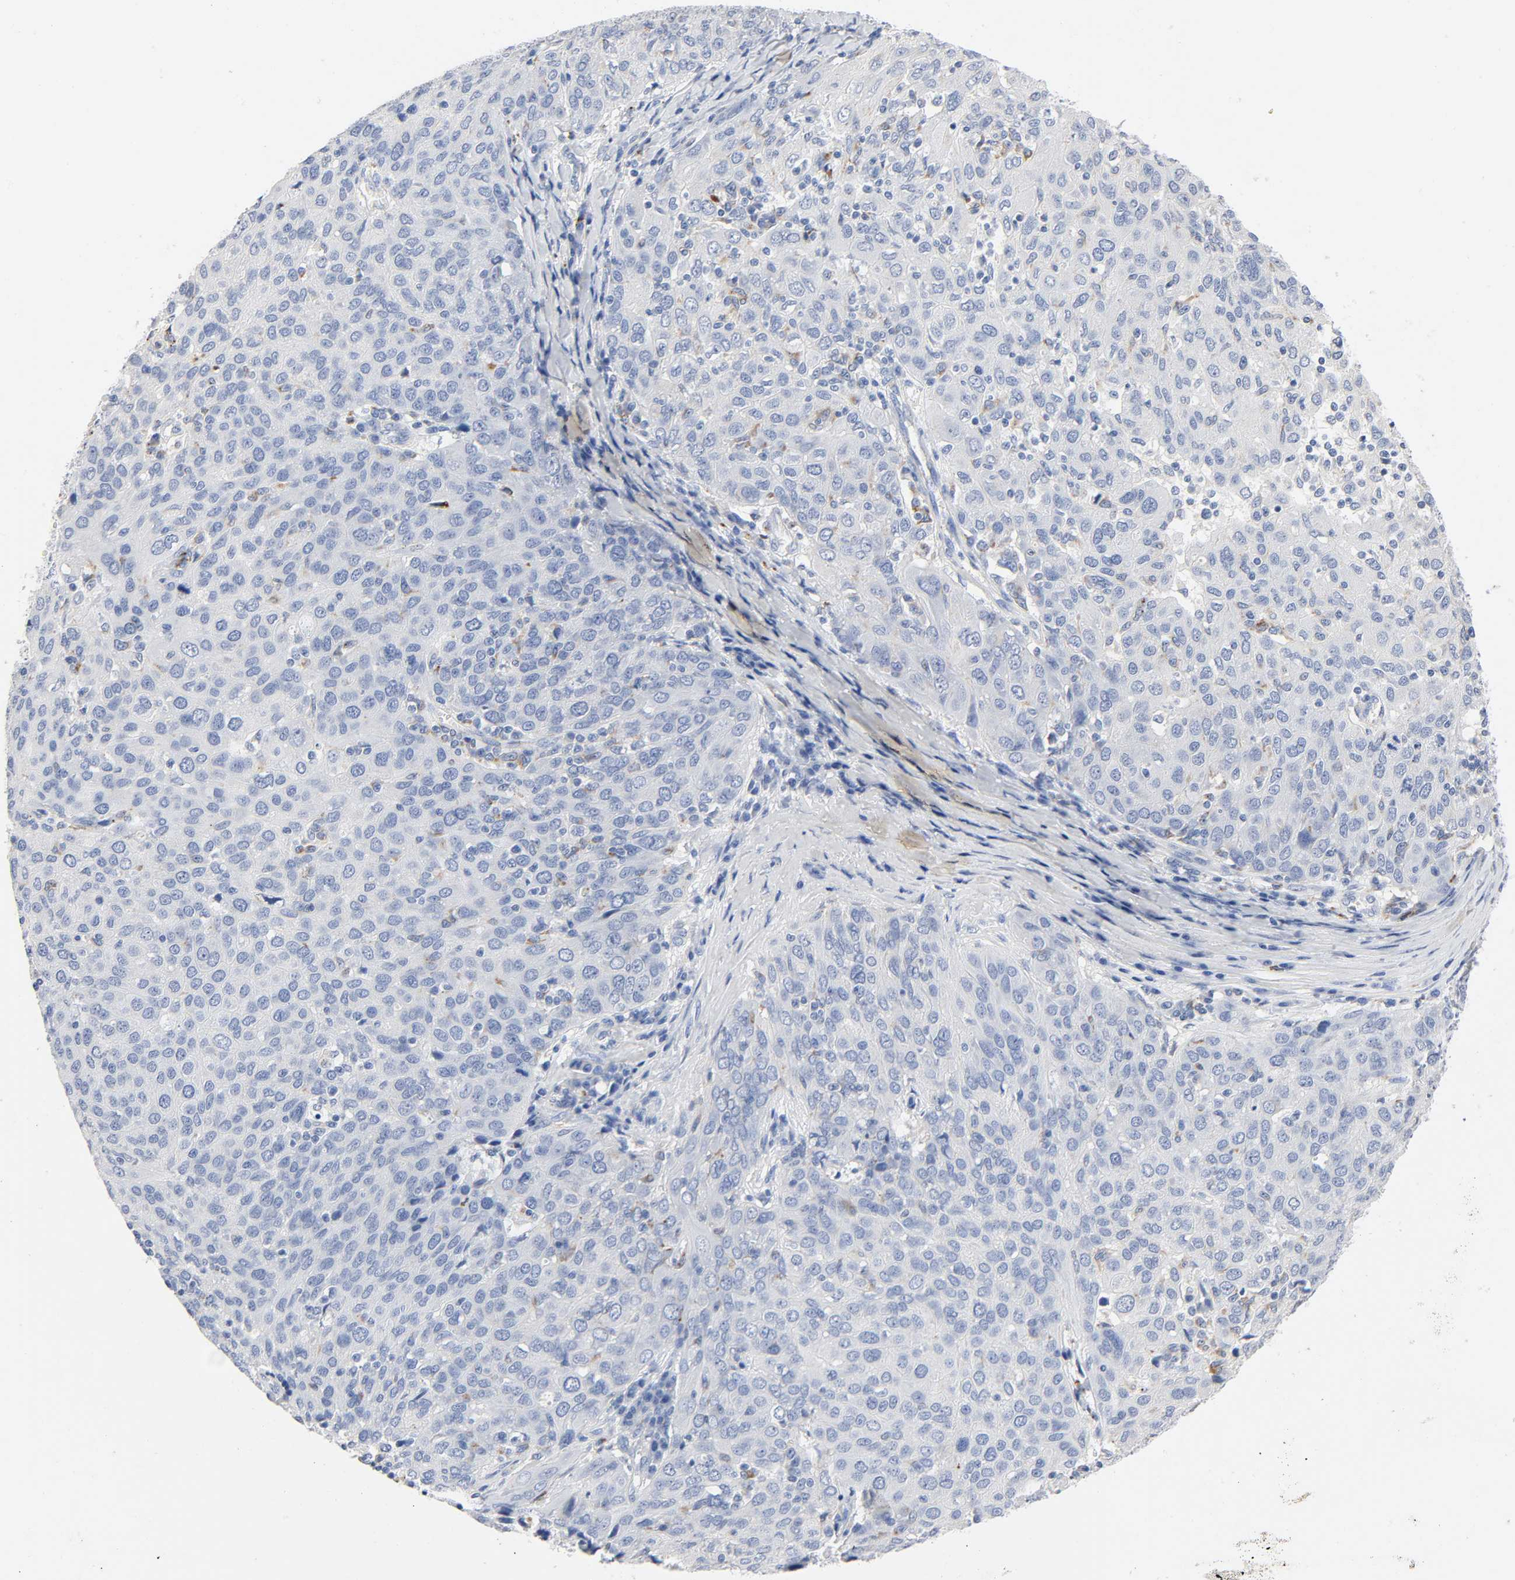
{"staining": {"intensity": "negative", "quantity": "none", "location": "none"}, "tissue": "ovarian cancer", "cell_type": "Tumor cells", "image_type": "cancer", "snomed": [{"axis": "morphology", "description": "Carcinoma, endometroid"}, {"axis": "topography", "description": "Ovary"}], "caption": "The photomicrograph displays no staining of tumor cells in endometroid carcinoma (ovarian).", "gene": "PLP1", "patient": {"sex": "female", "age": 50}}